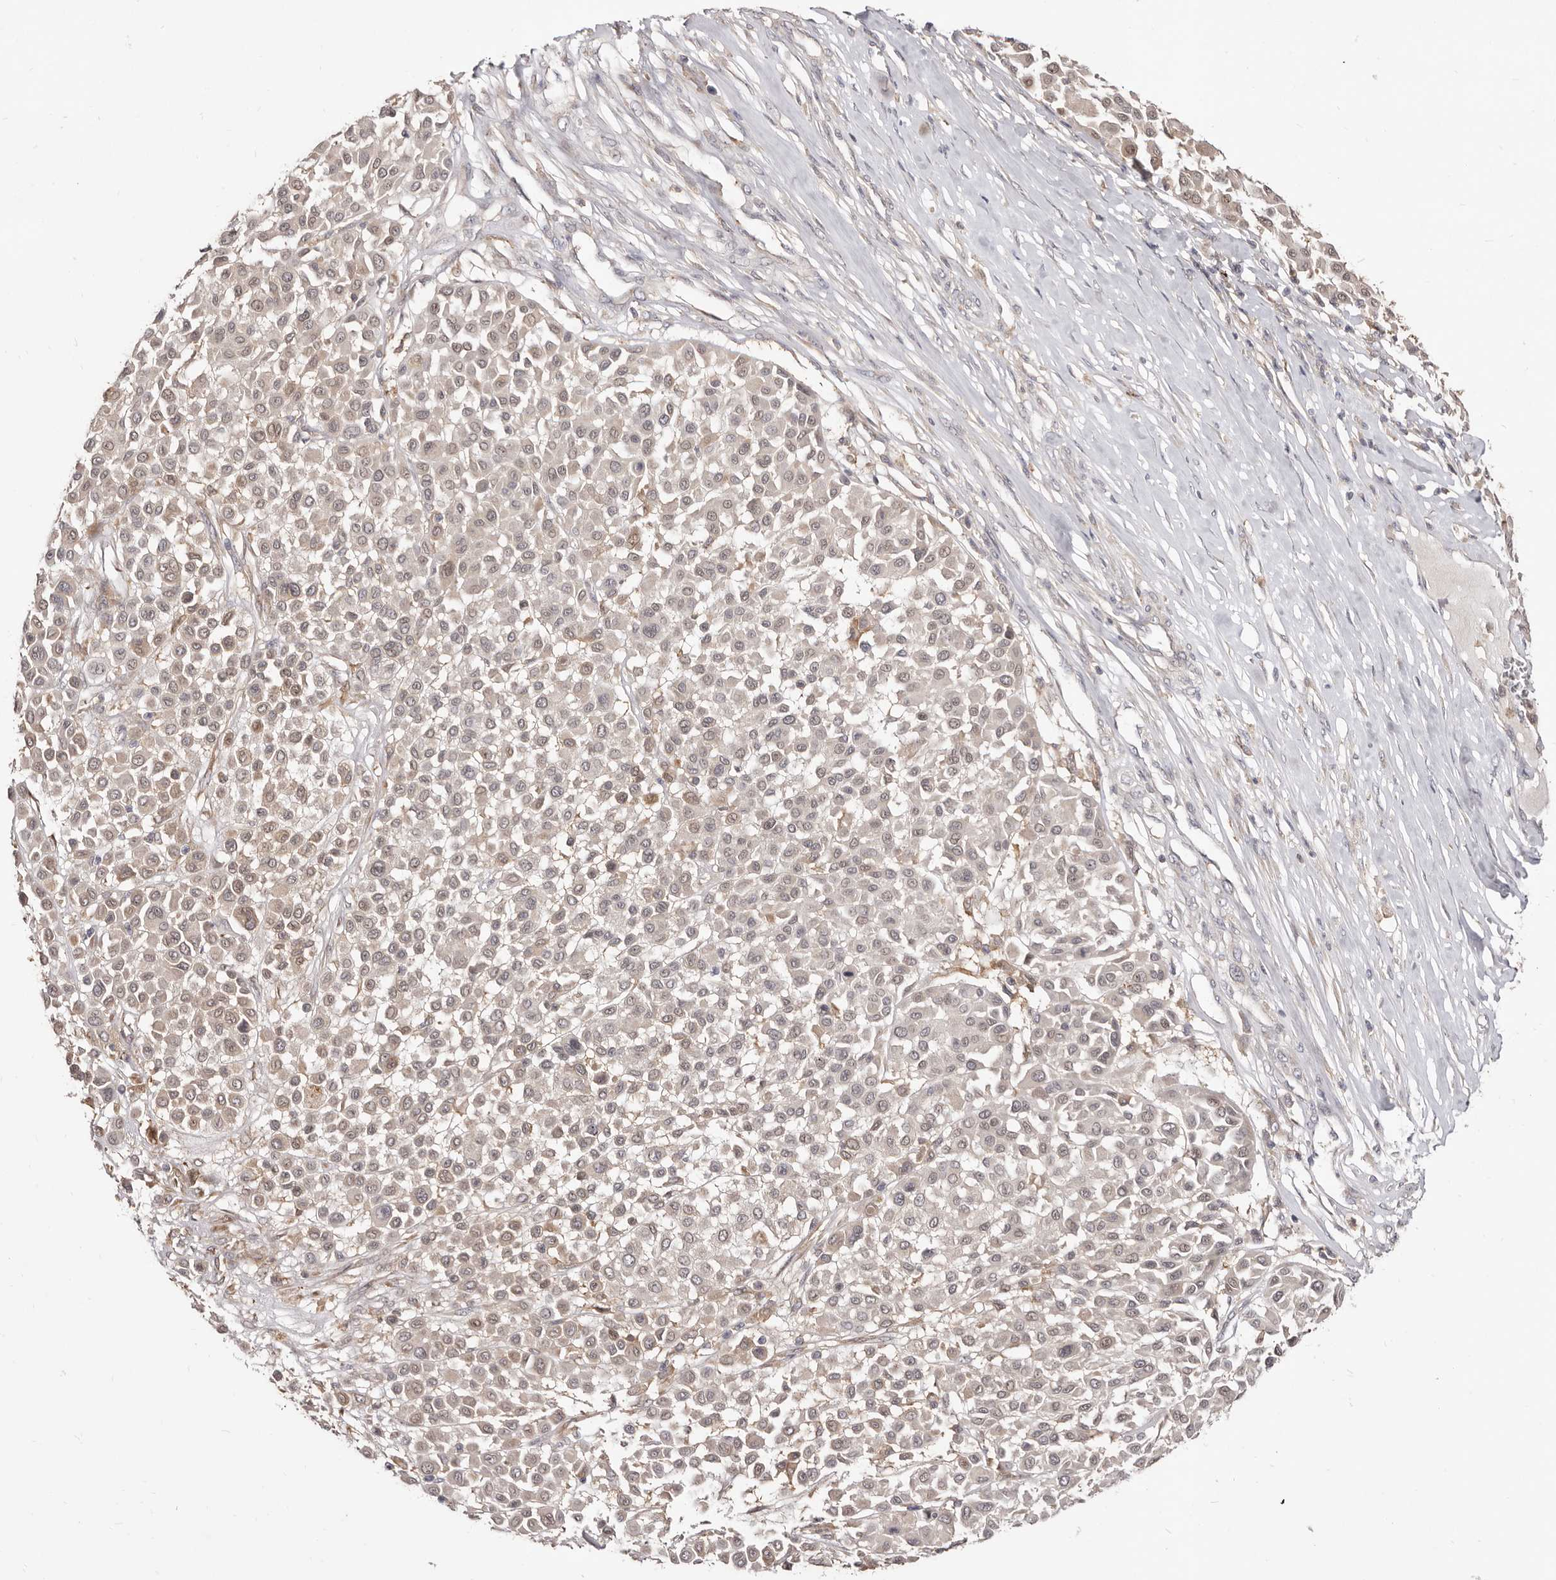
{"staining": {"intensity": "weak", "quantity": ">75%", "location": "cytoplasmic/membranous,nuclear"}, "tissue": "melanoma", "cell_type": "Tumor cells", "image_type": "cancer", "snomed": [{"axis": "morphology", "description": "Malignant melanoma, Metastatic site"}, {"axis": "topography", "description": "Soft tissue"}], "caption": "DAB immunohistochemical staining of human melanoma reveals weak cytoplasmic/membranous and nuclear protein staining in approximately >75% of tumor cells.", "gene": "TC2N", "patient": {"sex": "male", "age": 41}}